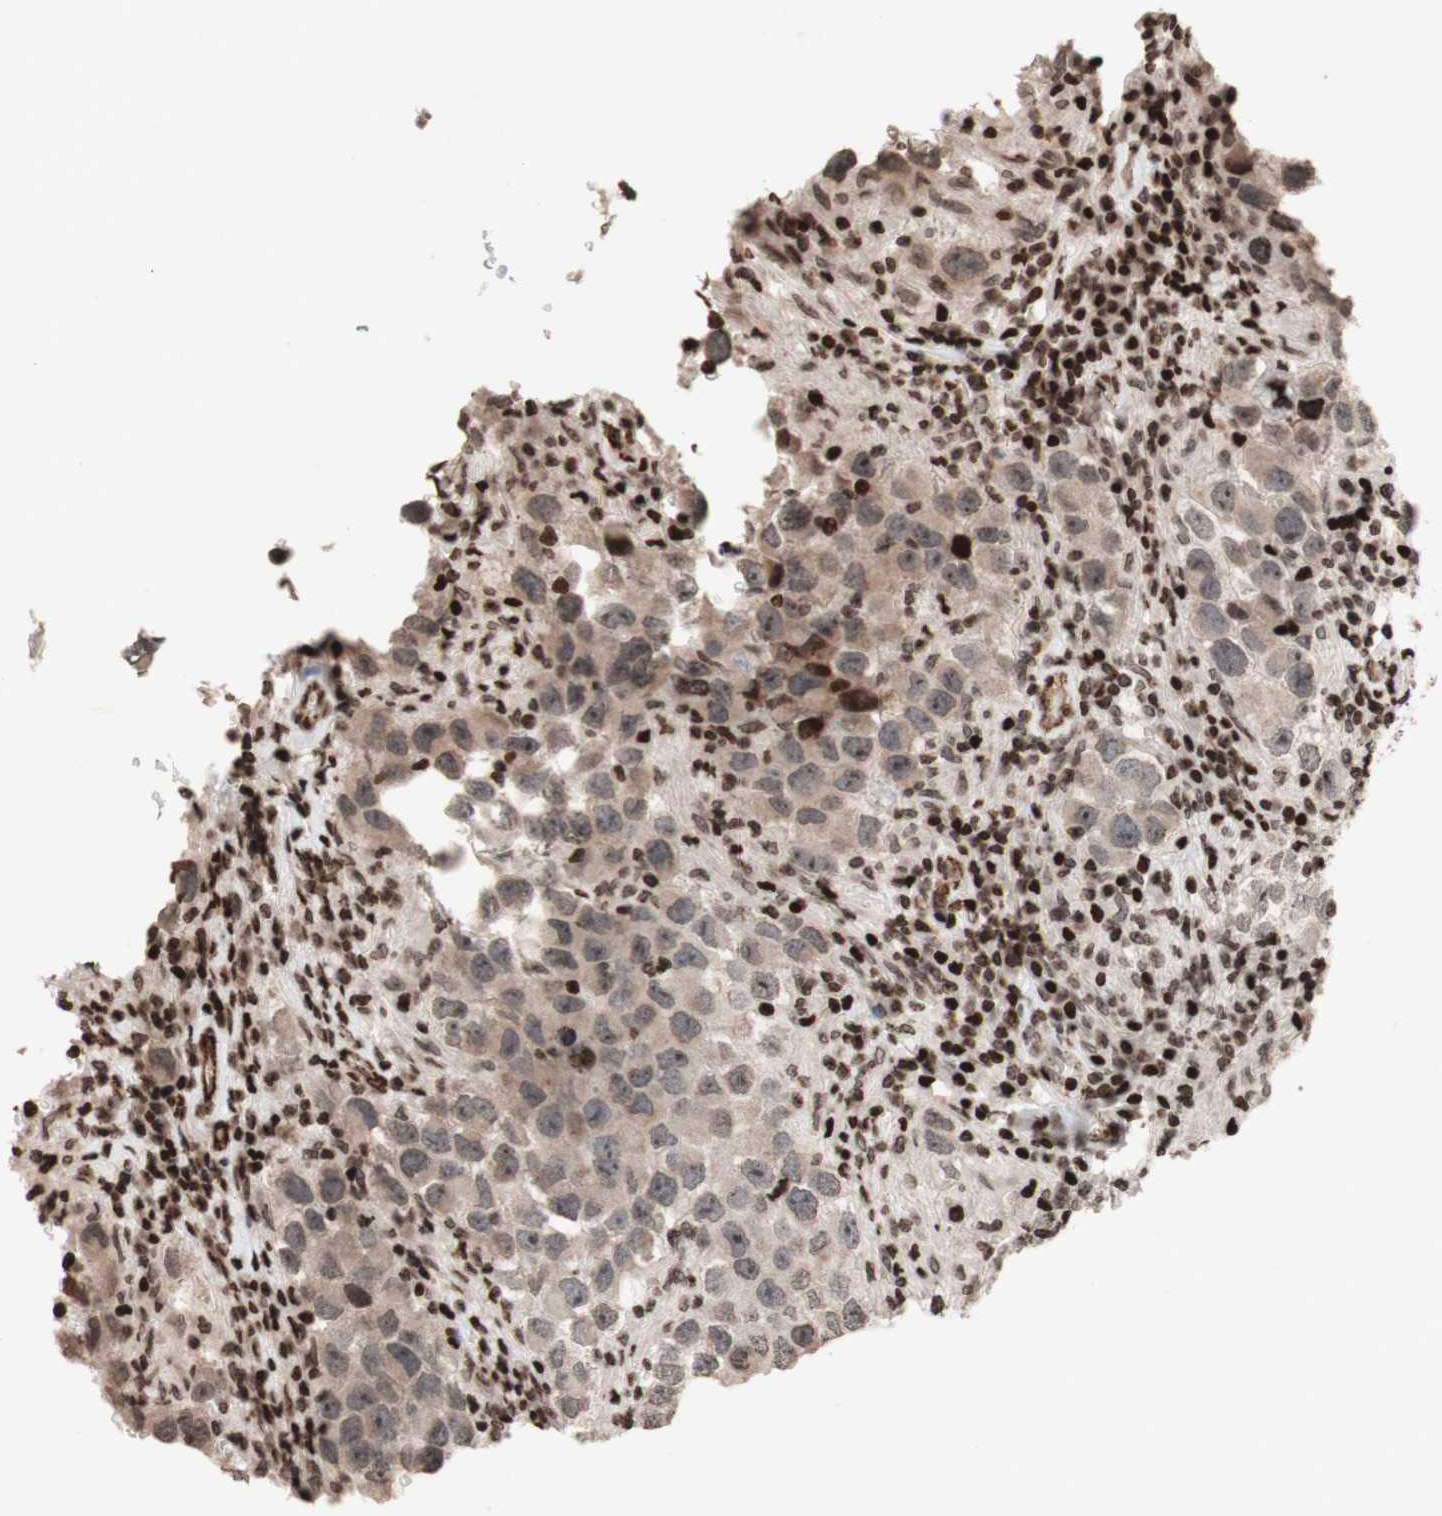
{"staining": {"intensity": "weak", "quantity": ">75%", "location": "cytoplasmic/membranous"}, "tissue": "testis cancer", "cell_type": "Tumor cells", "image_type": "cancer", "snomed": [{"axis": "morphology", "description": "Carcinoma, Embryonal, NOS"}, {"axis": "topography", "description": "Testis"}], "caption": "DAB immunohistochemical staining of embryonal carcinoma (testis) reveals weak cytoplasmic/membranous protein expression in about >75% of tumor cells. (DAB IHC with brightfield microscopy, high magnification).", "gene": "NCAPD2", "patient": {"sex": "male", "age": 21}}